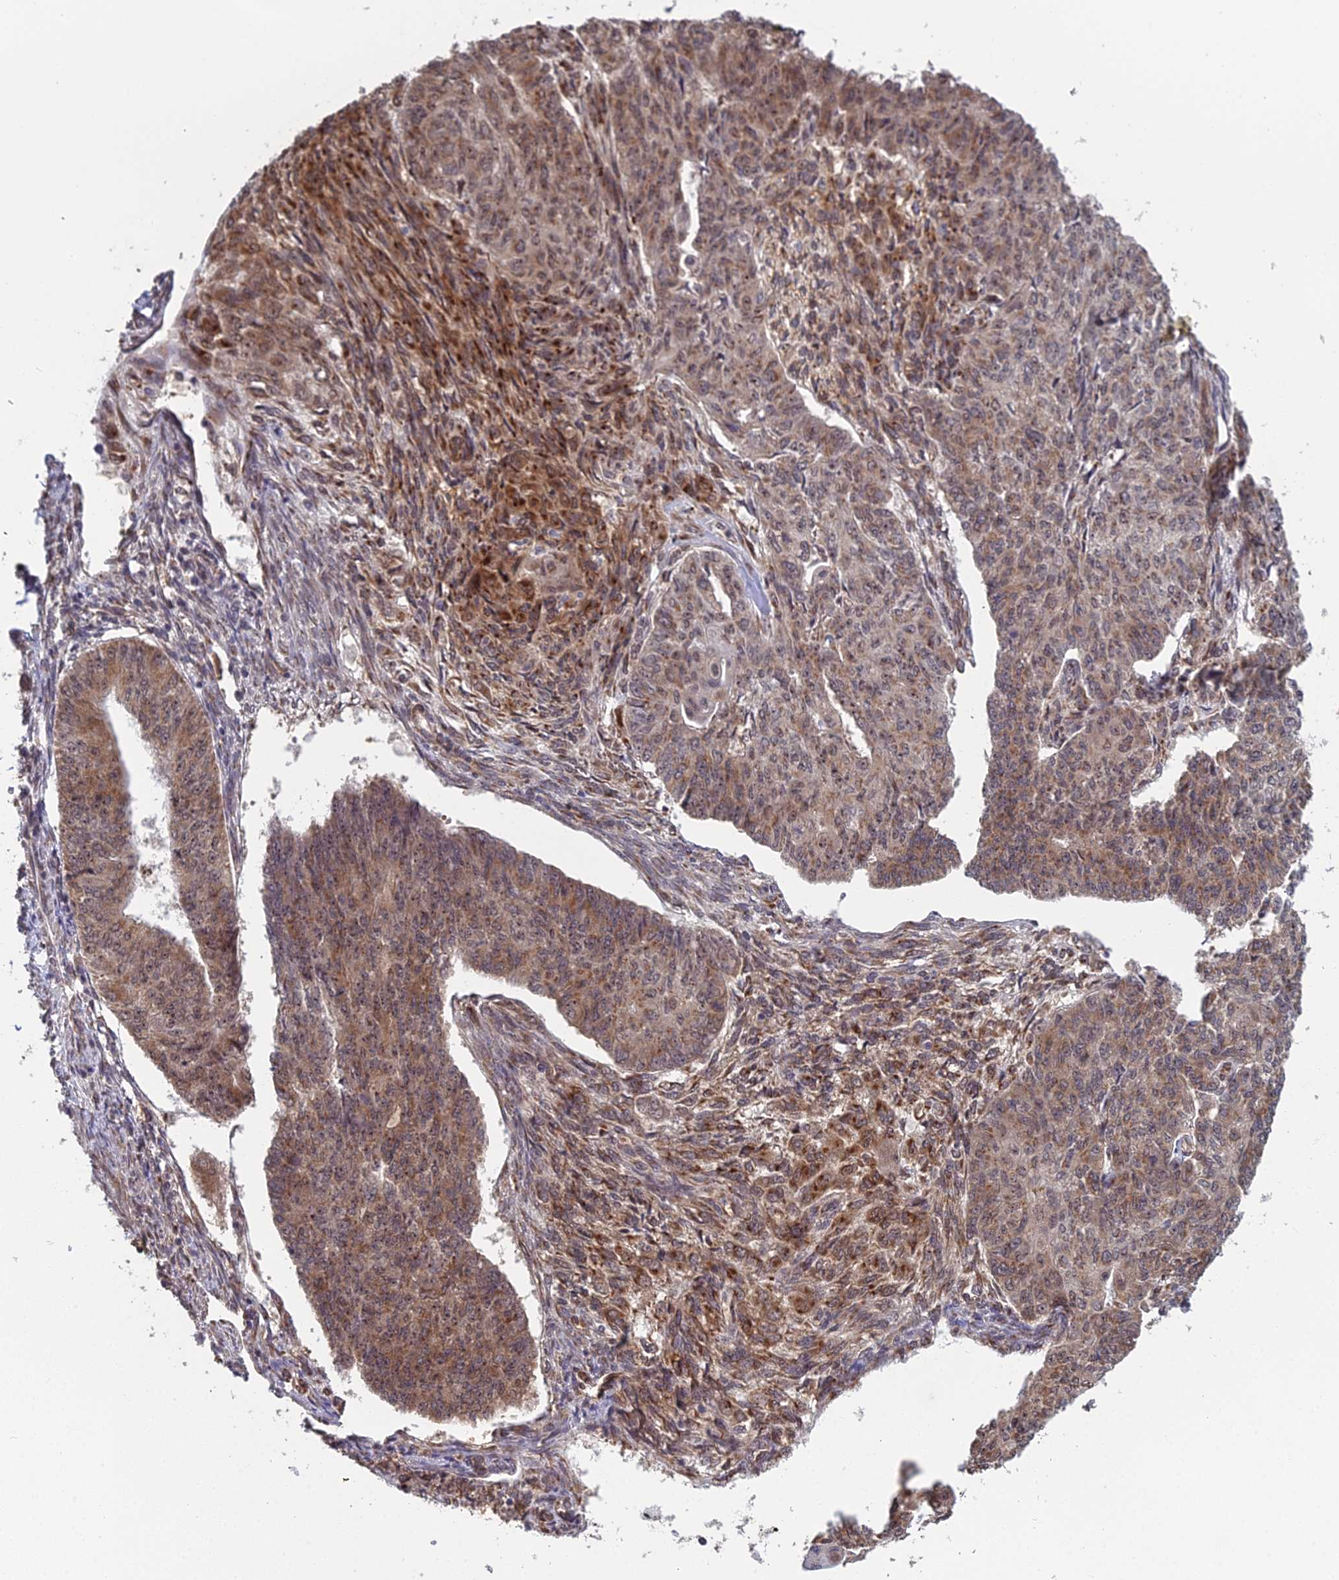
{"staining": {"intensity": "weak", "quantity": ">75%", "location": "cytoplasmic/membranous,nuclear"}, "tissue": "endometrial cancer", "cell_type": "Tumor cells", "image_type": "cancer", "snomed": [{"axis": "morphology", "description": "Adenocarcinoma, NOS"}, {"axis": "topography", "description": "Endometrium"}], "caption": "There is low levels of weak cytoplasmic/membranous and nuclear expression in tumor cells of adenocarcinoma (endometrial), as demonstrated by immunohistochemical staining (brown color).", "gene": "MEOX1", "patient": {"sex": "female", "age": 32}}